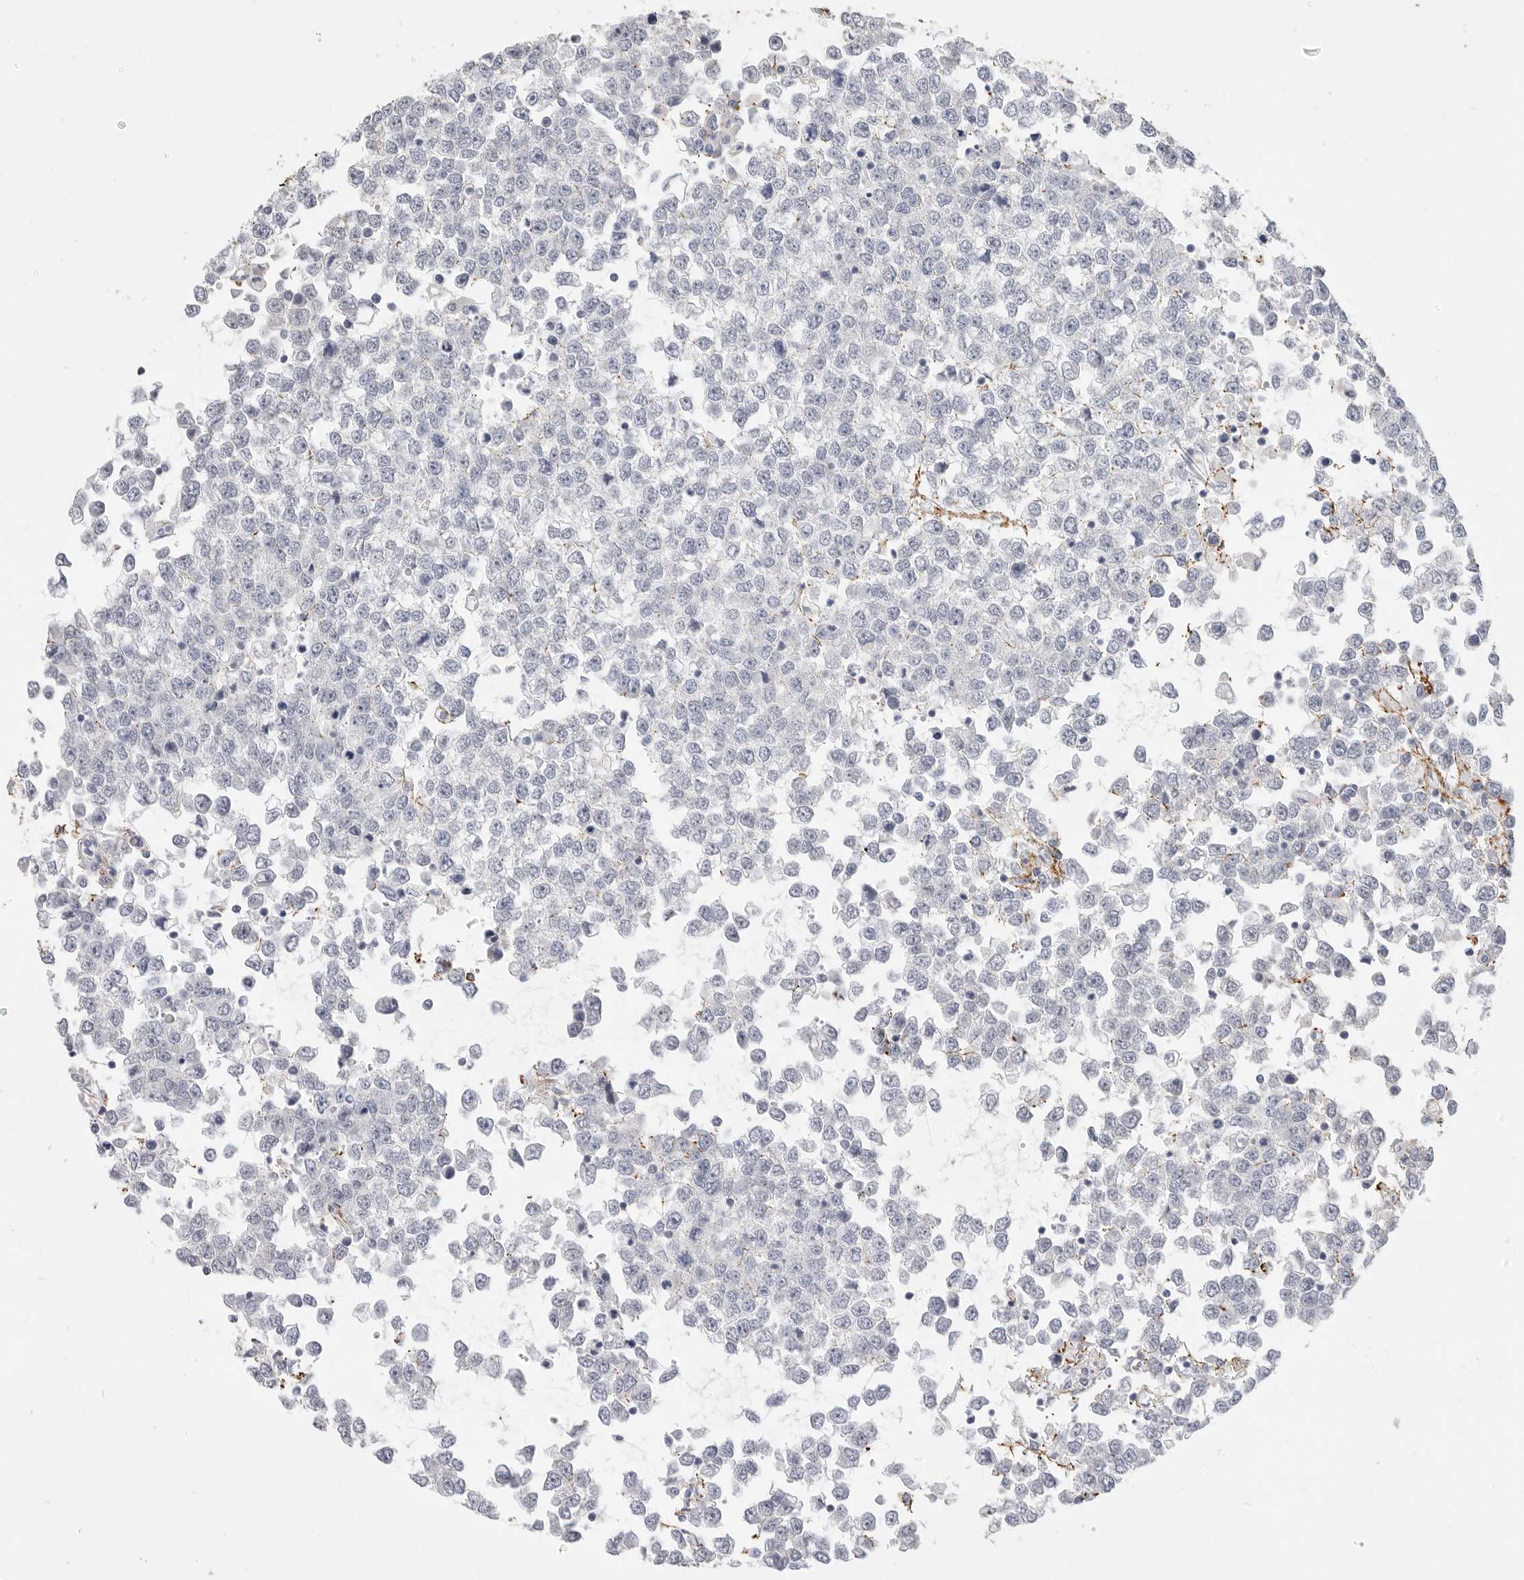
{"staining": {"intensity": "negative", "quantity": "none", "location": "none"}, "tissue": "testis cancer", "cell_type": "Tumor cells", "image_type": "cancer", "snomed": [{"axis": "morphology", "description": "Seminoma, NOS"}, {"axis": "topography", "description": "Testis"}], "caption": "This is a photomicrograph of immunohistochemistry (IHC) staining of testis cancer (seminoma), which shows no expression in tumor cells.", "gene": "FBN2", "patient": {"sex": "male", "age": 65}}